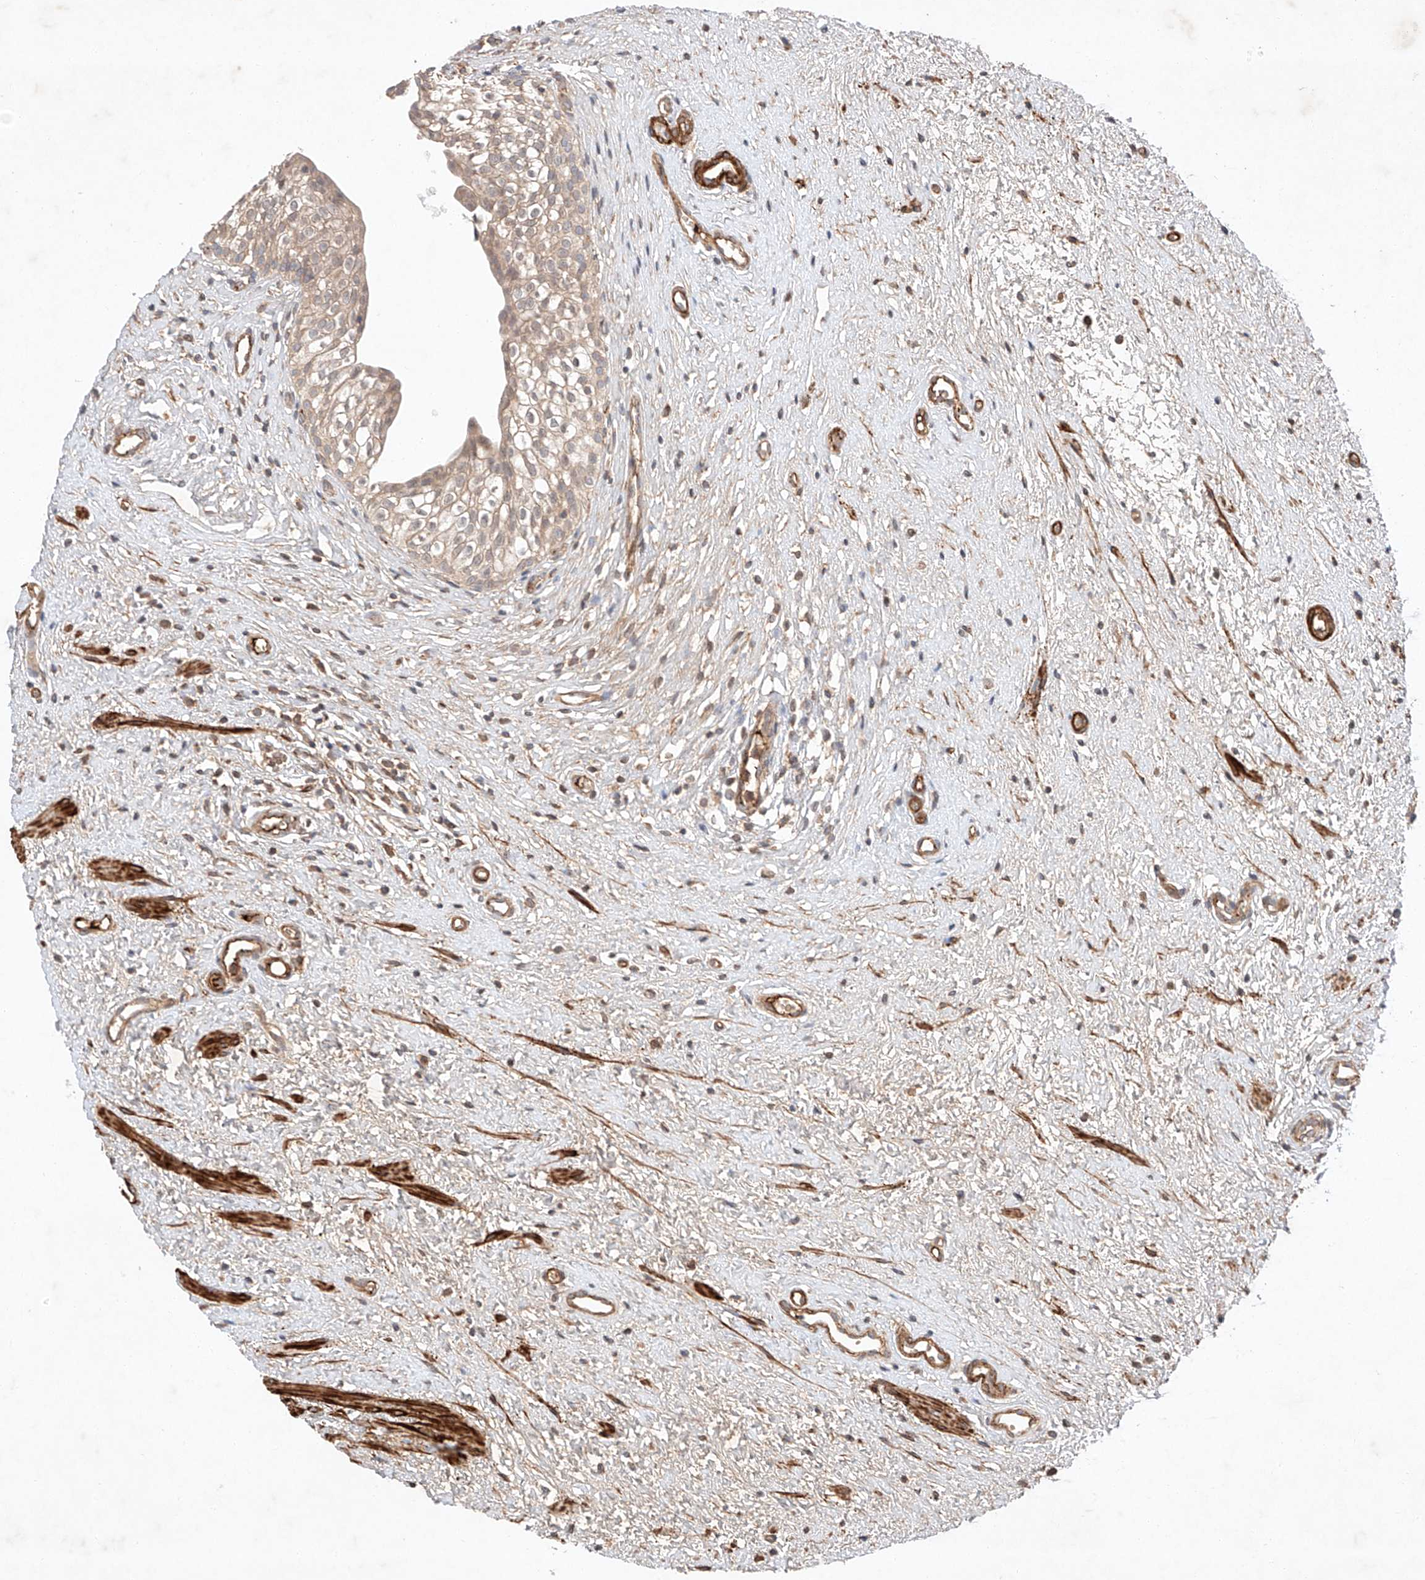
{"staining": {"intensity": "weak", "quantity": ">75%", "location": "cytoplasmic/membranous"}, "tissue": "urinary bladder", "cell_type": "Urothelial cells", "image_type": "normal", "snomed": [{"axis": "morphology", "description": "Normal tissue, NOS"}, {"axis": "topography", "description": "Urinary bladder"}], "caption": "Benign urinary bladder reveals weak cytoplasmic/membranous expression in approximately >75% of urothelial cells.", "gene": "ARHGAP33", "patient": {"sex": "male", "age": 1}}